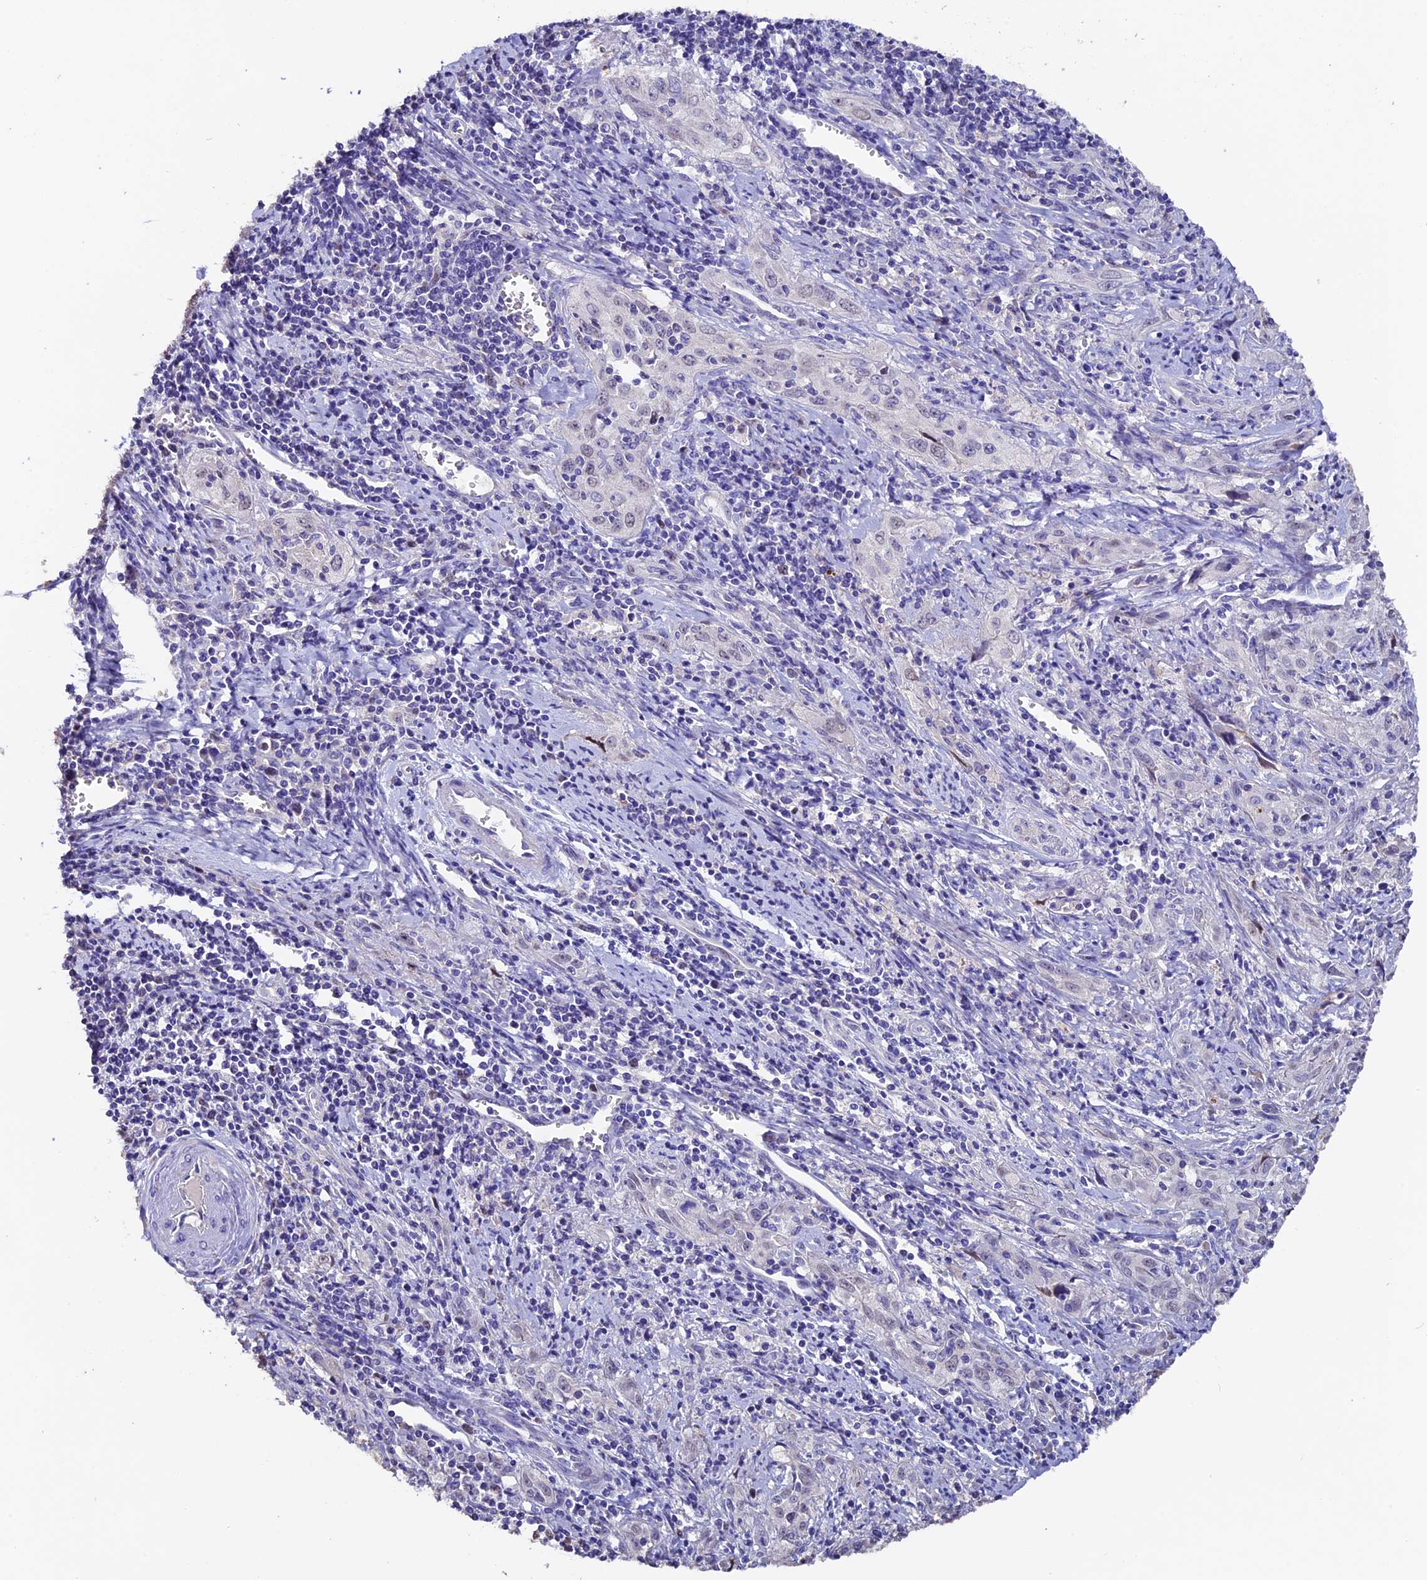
{"staining": {"intensity": "negative", "quantity": "none", "location": "none"}, "tissue": "cervical cancer", "cell_type": "Tumor cells", "image_type": "cancer", "snomed": [{"axis": "morphology", "description": "Squamous cell carcinoma, NOS"}, {"axis": "topography", "description": "Cervix"}], "caption": "There is no significant staining in tumor cells of cervical cancer (squamous cell carcinoma).", "gene": "FBXW9", "patient": {"sex": "female", "age": 57}}